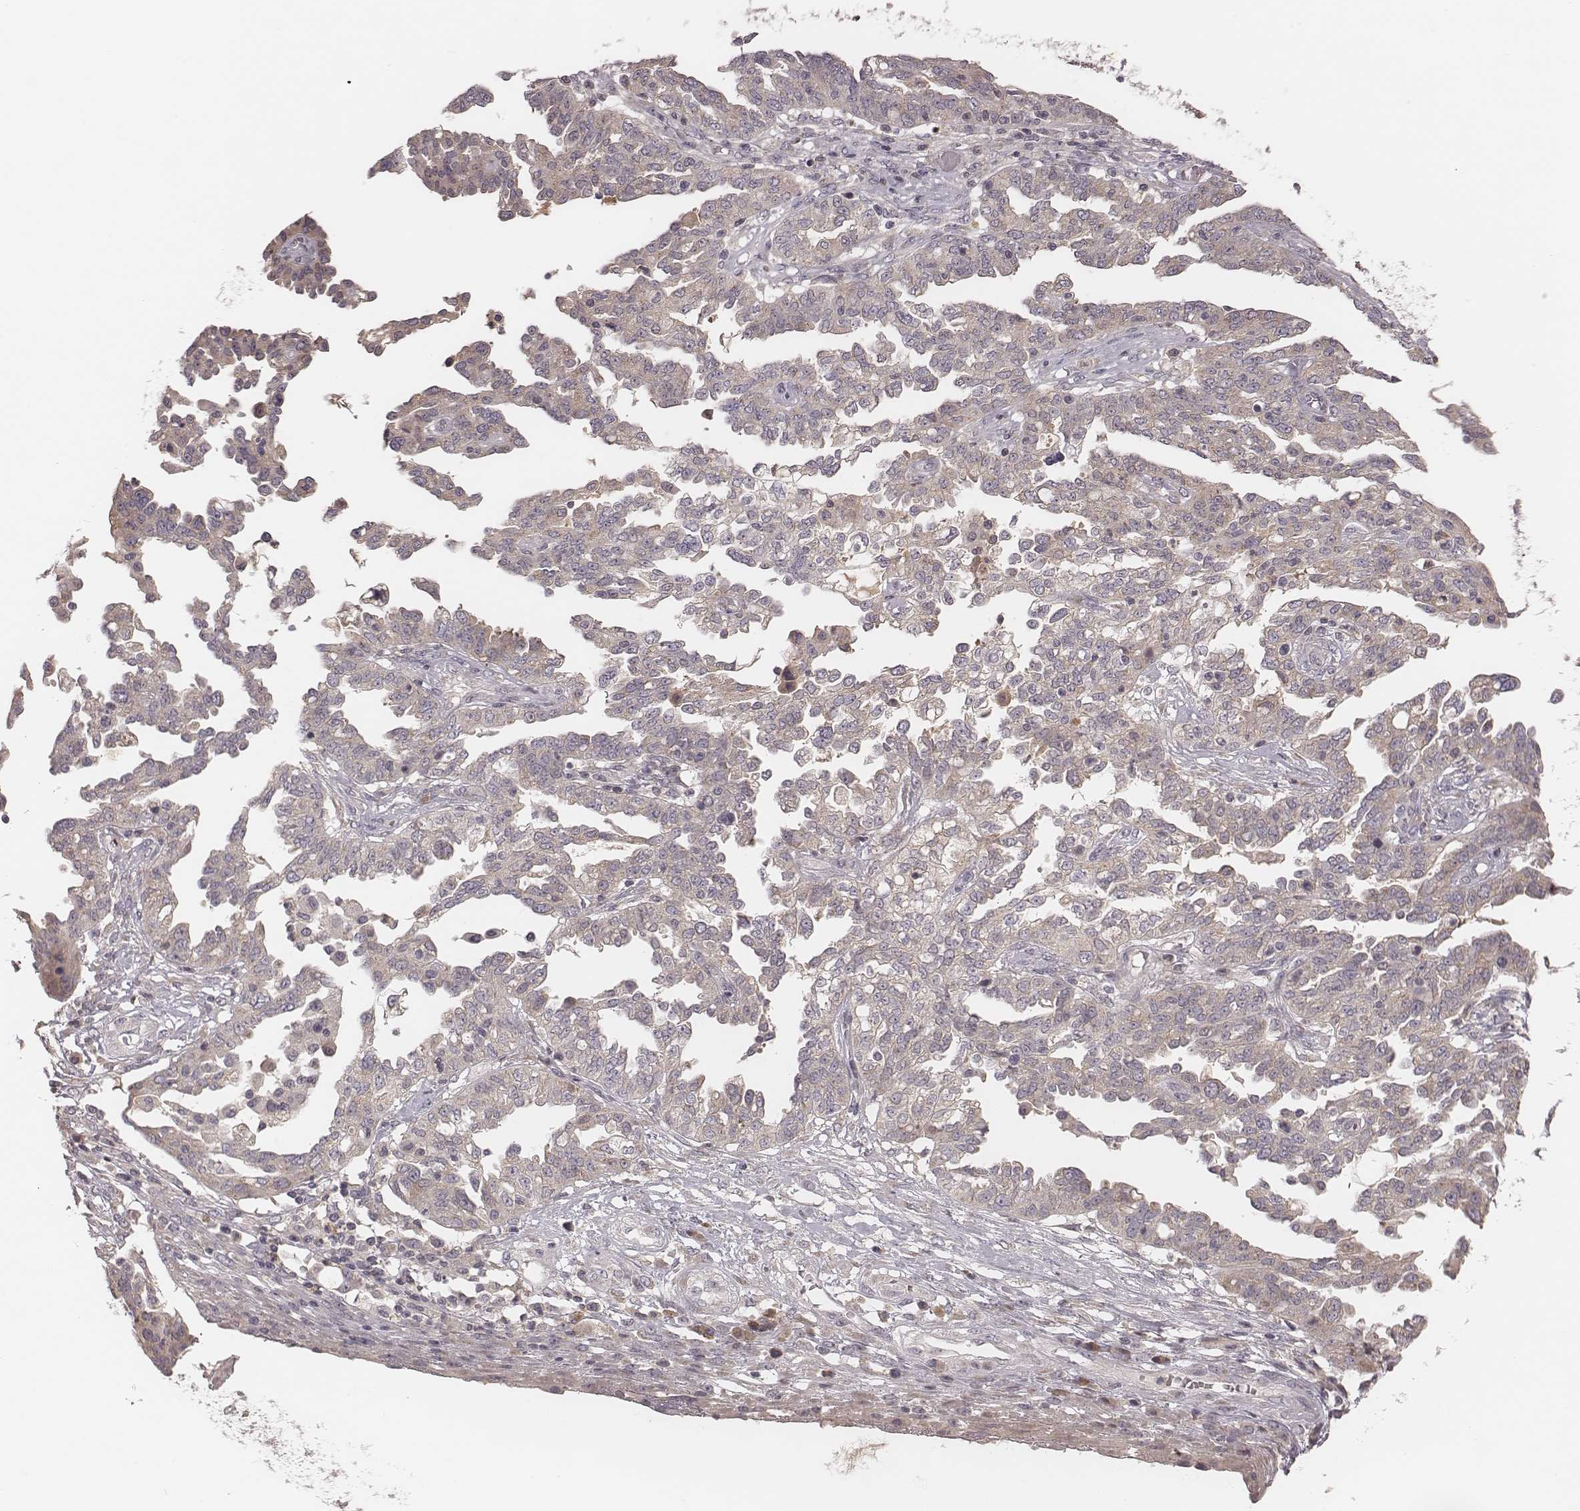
{"staining": {"intensity": "weak", "quantity": ">75%", "location": "cytoplasmic/membranous"}, "tissue": "ovarian cancer", "cell_type": "Tumor cells", "image_type": "cancer", "snomed": [{"axis": "morphology", "description": "Cystadenocarcinoma, serous, NOS"}, {"axis": "topography", "description": "Ovary"}], "caption": "The immunohistochemical stain labels weak cytoplasmic/membranous staining in tumor cells of ovarian cancer (serous cystadenocarcinoma) tissue.", "gene": "P2RX5", "patient": {"sex": "female", "age": 67}}